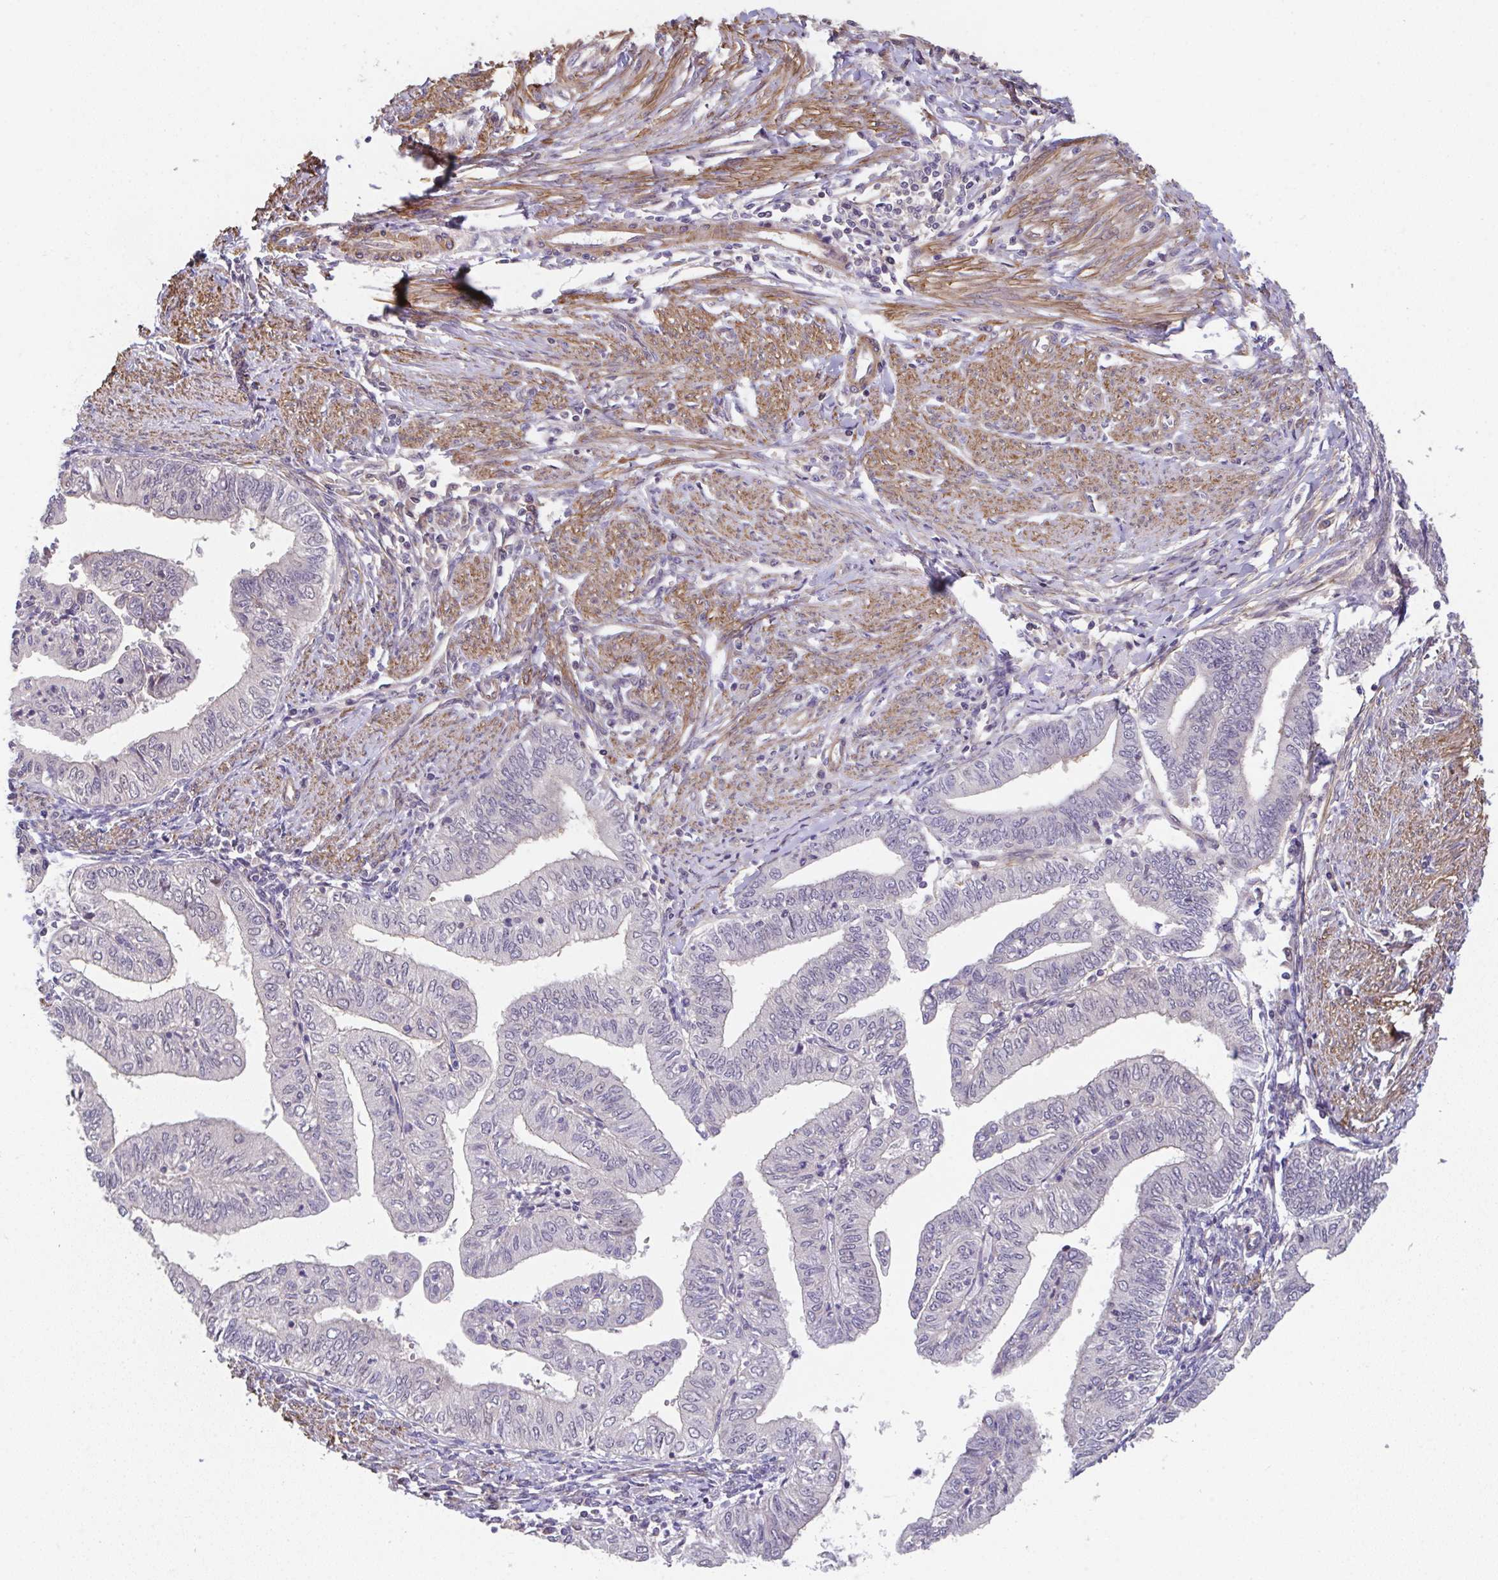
{"staining": {"intensity": "negative", "quantity": "none", "location": "none"}, "tissue": "endometrial cancer", "cell_type": "Tumor cells", "image_type": "cancer", "snomed": [{"axis": "morphology", "description": "Adenocarcinoma, NOS"}, {"axis": "topography", "description": "Endometrium"}], "caption": "Tumor cells show no significant protein positivity in adenocarcinoma (endometrial).", "gene": "ZNF696", "patient": {"sex": "female", "age": 66}}